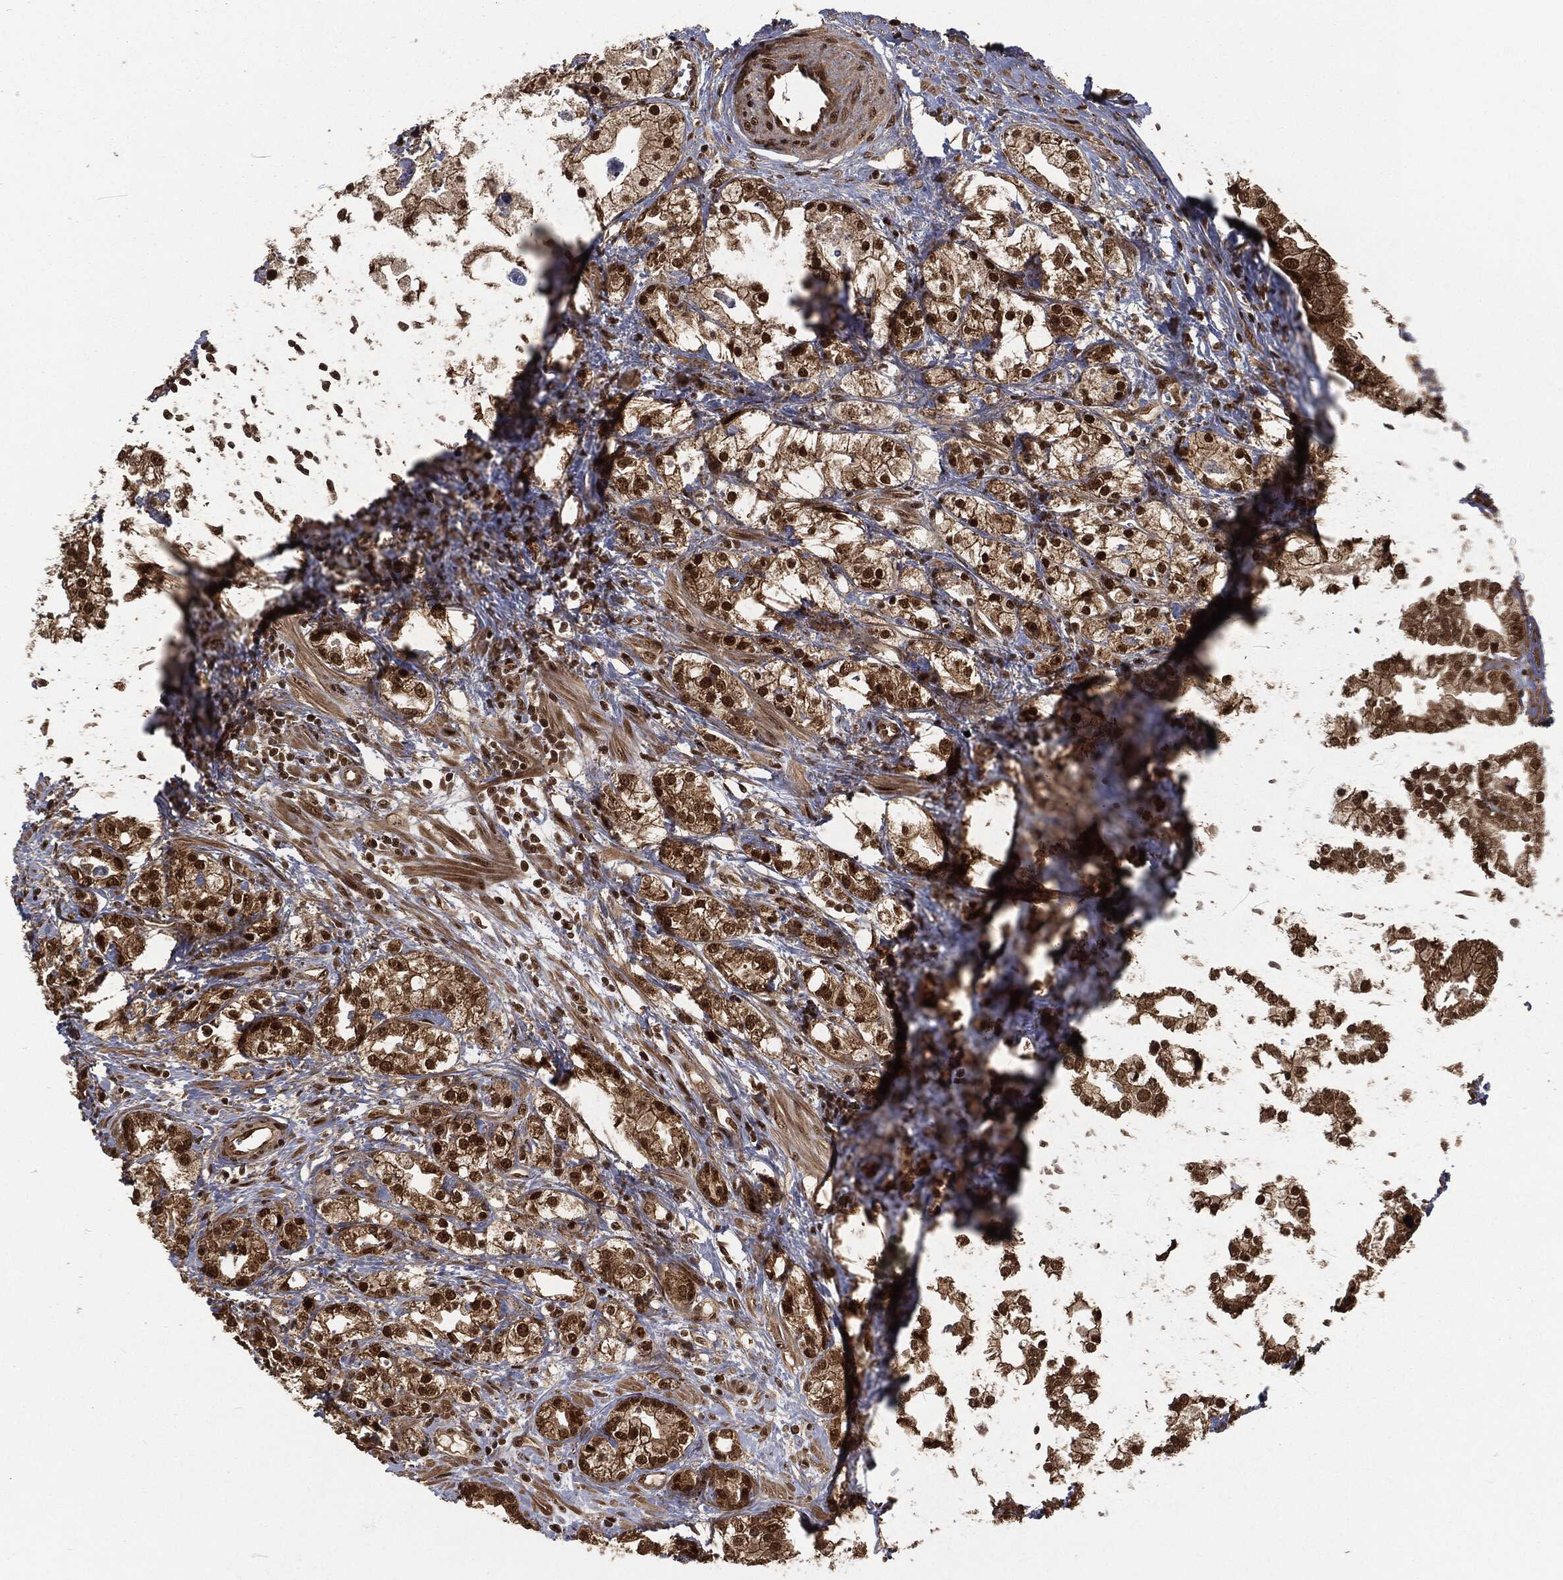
{"staining": {"intensity": "strong", "quantity": "25%-75%", "location": "nuclear"}, "tissue": "prostate cancer", "cell_type": "Tumor cells", "image_type": "cancer", "snomed": [{"axis": "morphology", "description": "Adenocarcinoma, NOS"}, {"axis": "topography", "description": "Prostate and seminal vesicle, NOS"}, {"axis": "topography", "description": "Prostate"}], "caption": "Immunohistochemical staining of adenocarcinoma (prostate) shows high levels of strong nuclear positivity in about 25%-75% of tumor cells.", "gene": "NGRN", "patient": {"sex": "male", "age": 62}}